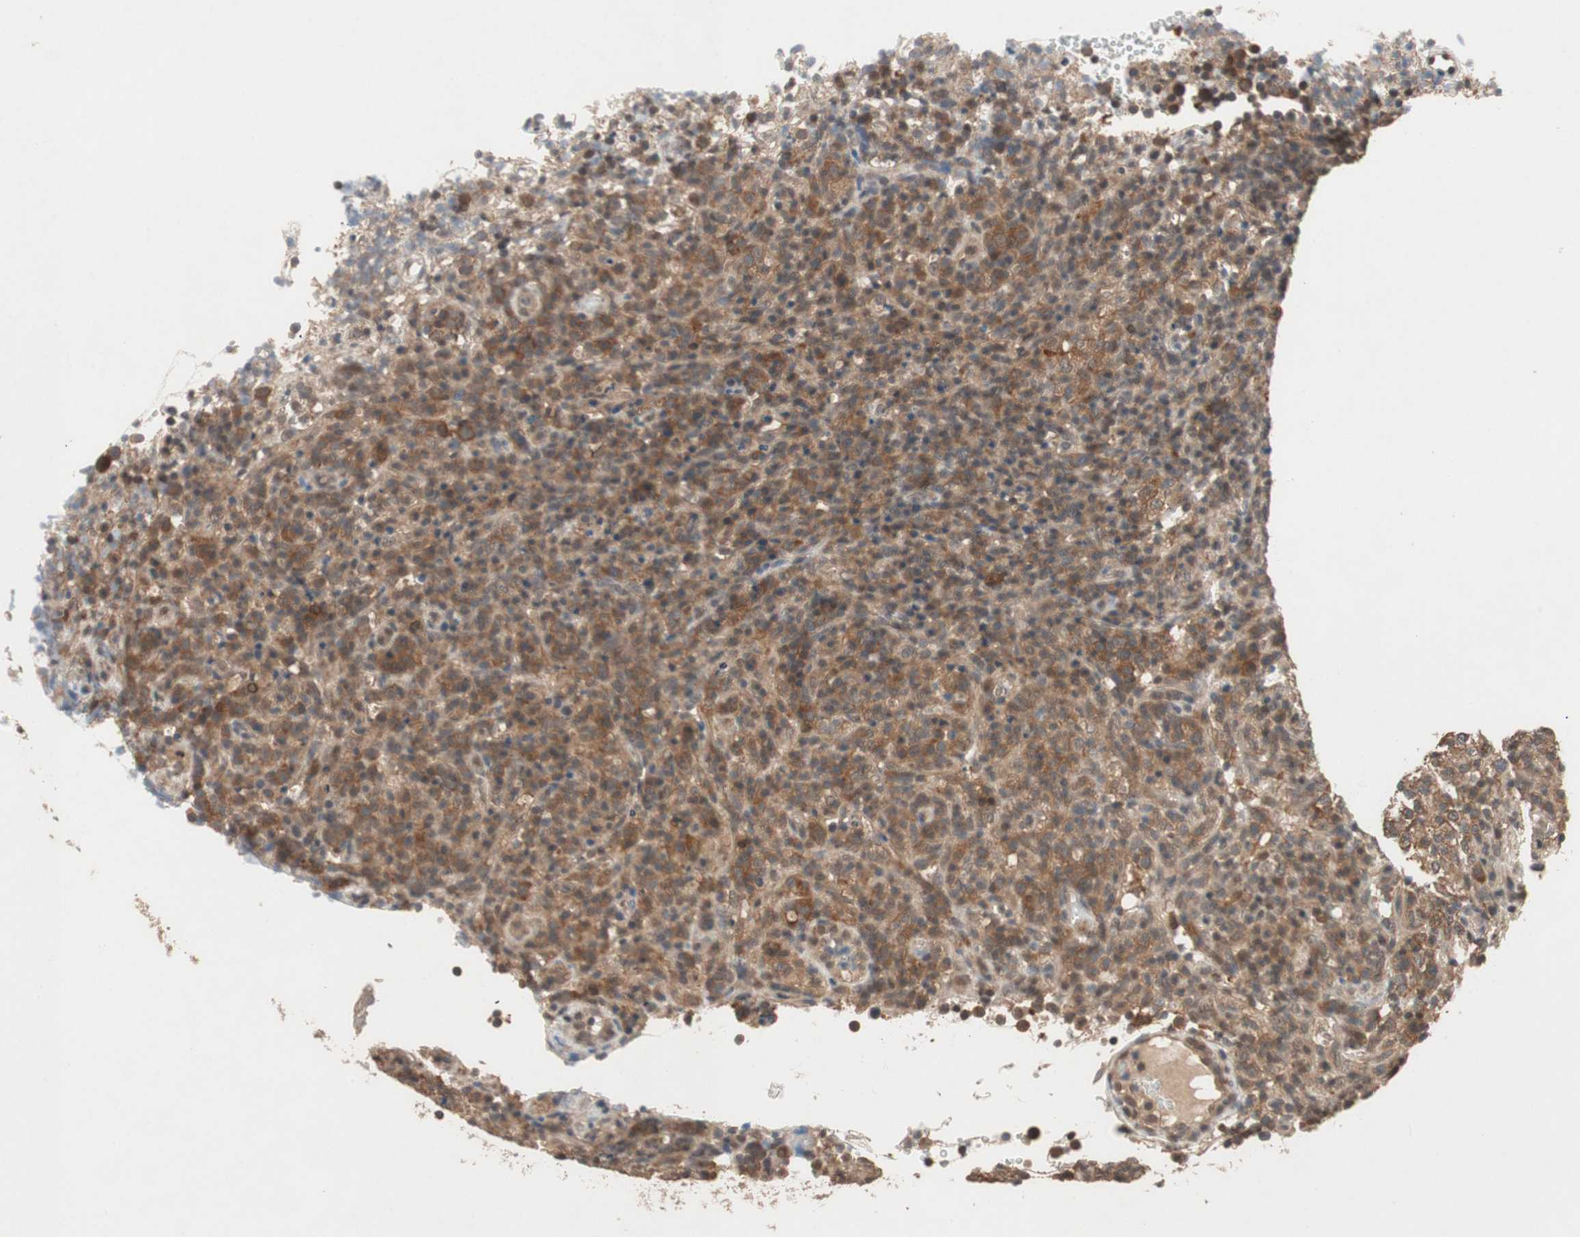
{"staining": {"intensity": "strong", "quantity": ">75%", "location": "cytoplasmic/membranous"}, "tissue": "lymphoma", "cell_type": "Tumor cells", "image_type": "cancer", "snomed": [{"axis": "morphology", "description": "Malignant lymphoma, non-Hodgkin's type, High grade"}, {"axis": "topography", "description": "Lymph node"}], "caption": "Immunohistochemical staining of lymphoma exhibits strong cytoplasmic/membranous protein staining in about >75% of tumor cells.", "gene": "GART", "patient": {"sex": "female", "age": 76}}